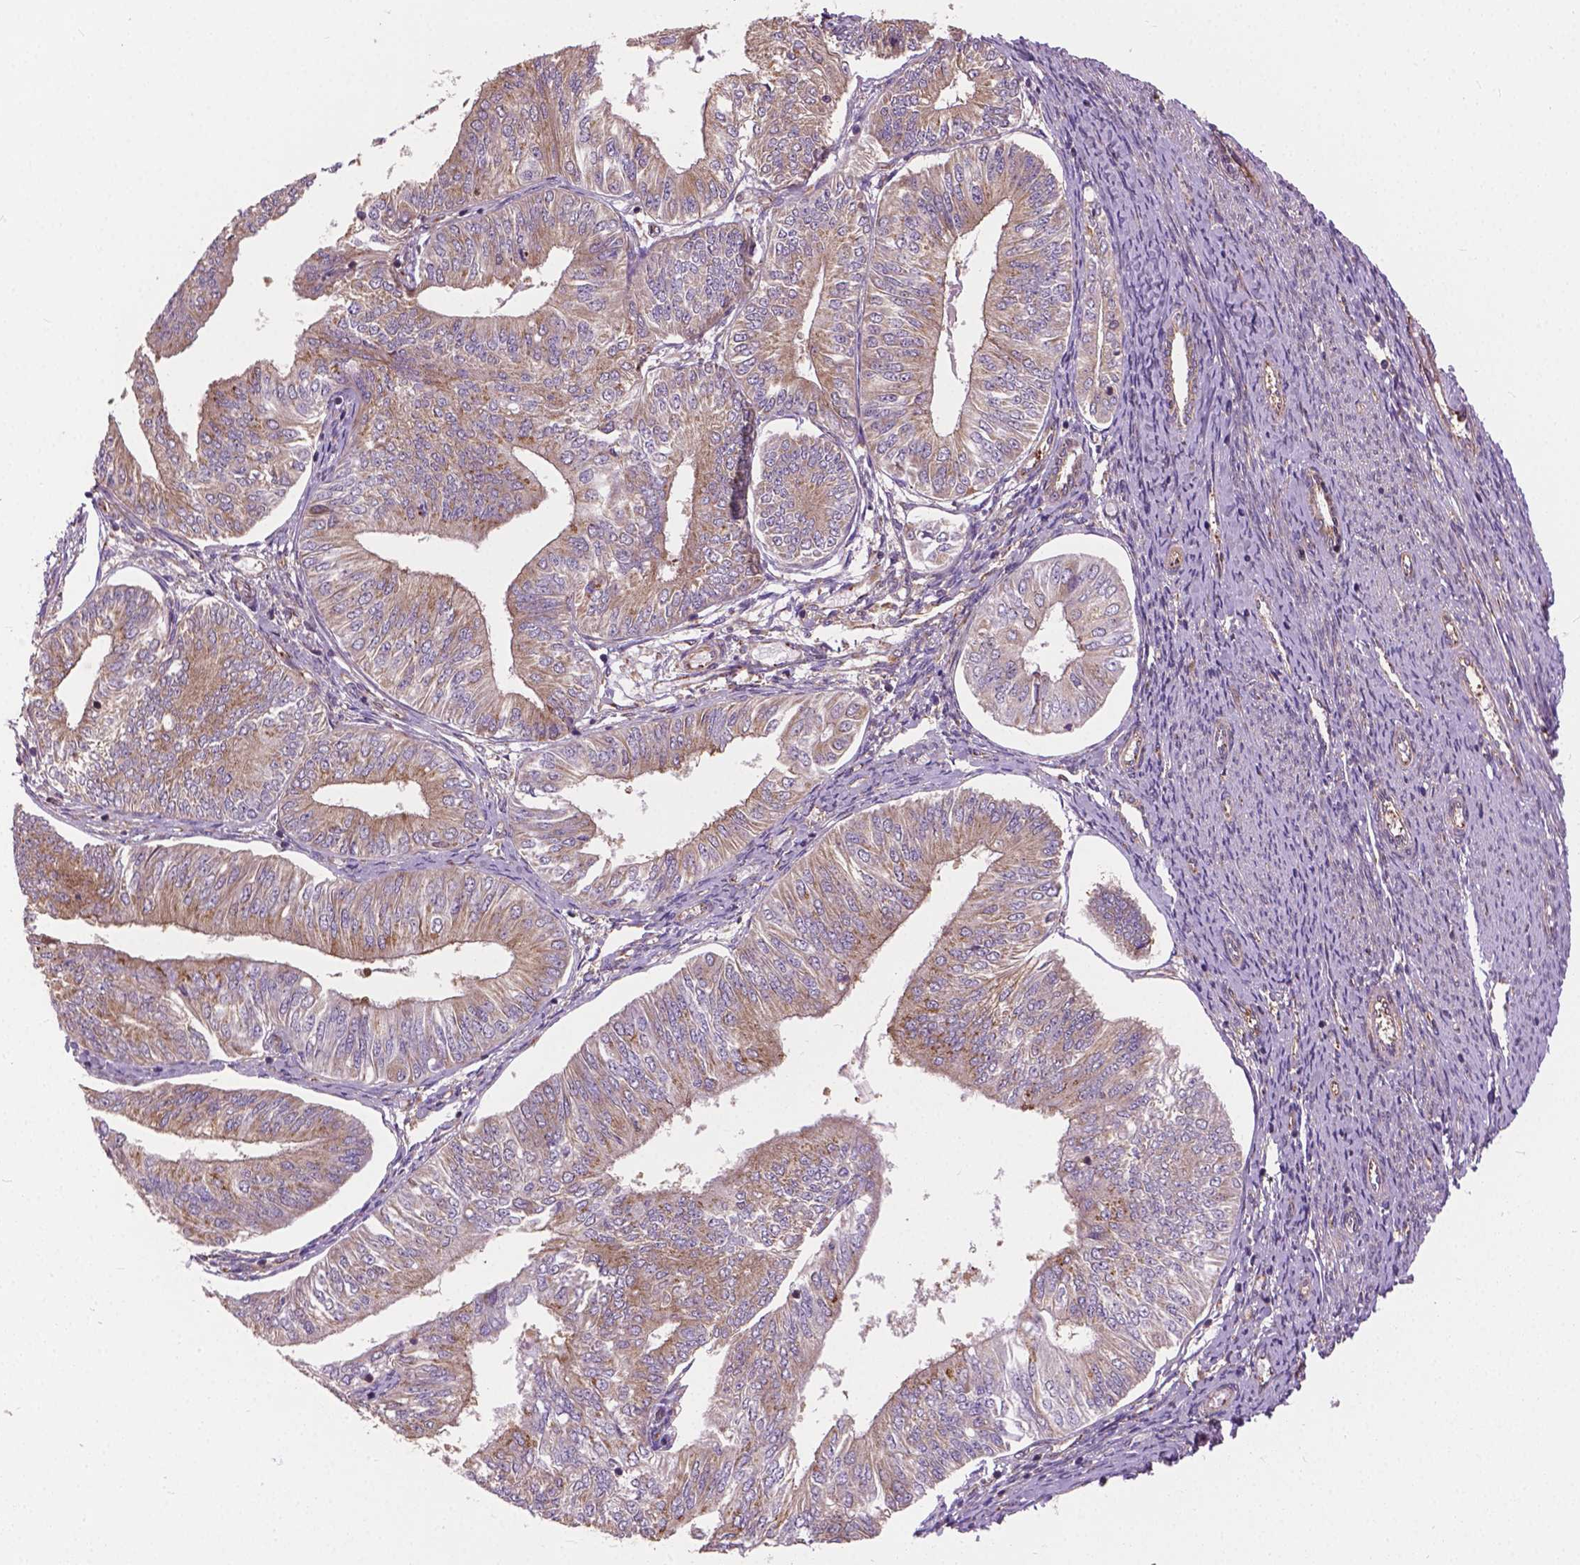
{"staining": {"intensity": "moderate", "quantity": "<25%", "location": "cytoplasmic/membranous"}, "tissue": "endometrial cancer", "cell_type": "Tumor cells", "image_type": "cancer", "snomed": [{"axis": "morphology", "description": "Adenocarcinoma, NOS"}, {"axis": "topography", "description": "Endometrium"}], "caption": "IHC image of neoplastic tissue: endometrial cancer stained using IHC shows low levels of moderate protein expression localized specifically in the cytoplasmic/membranous of tumor cells, appearing as a cytoplasmic/membranous brown color.", "gene": "MZT1", "patient": {"sex": "female", "age": 58}}